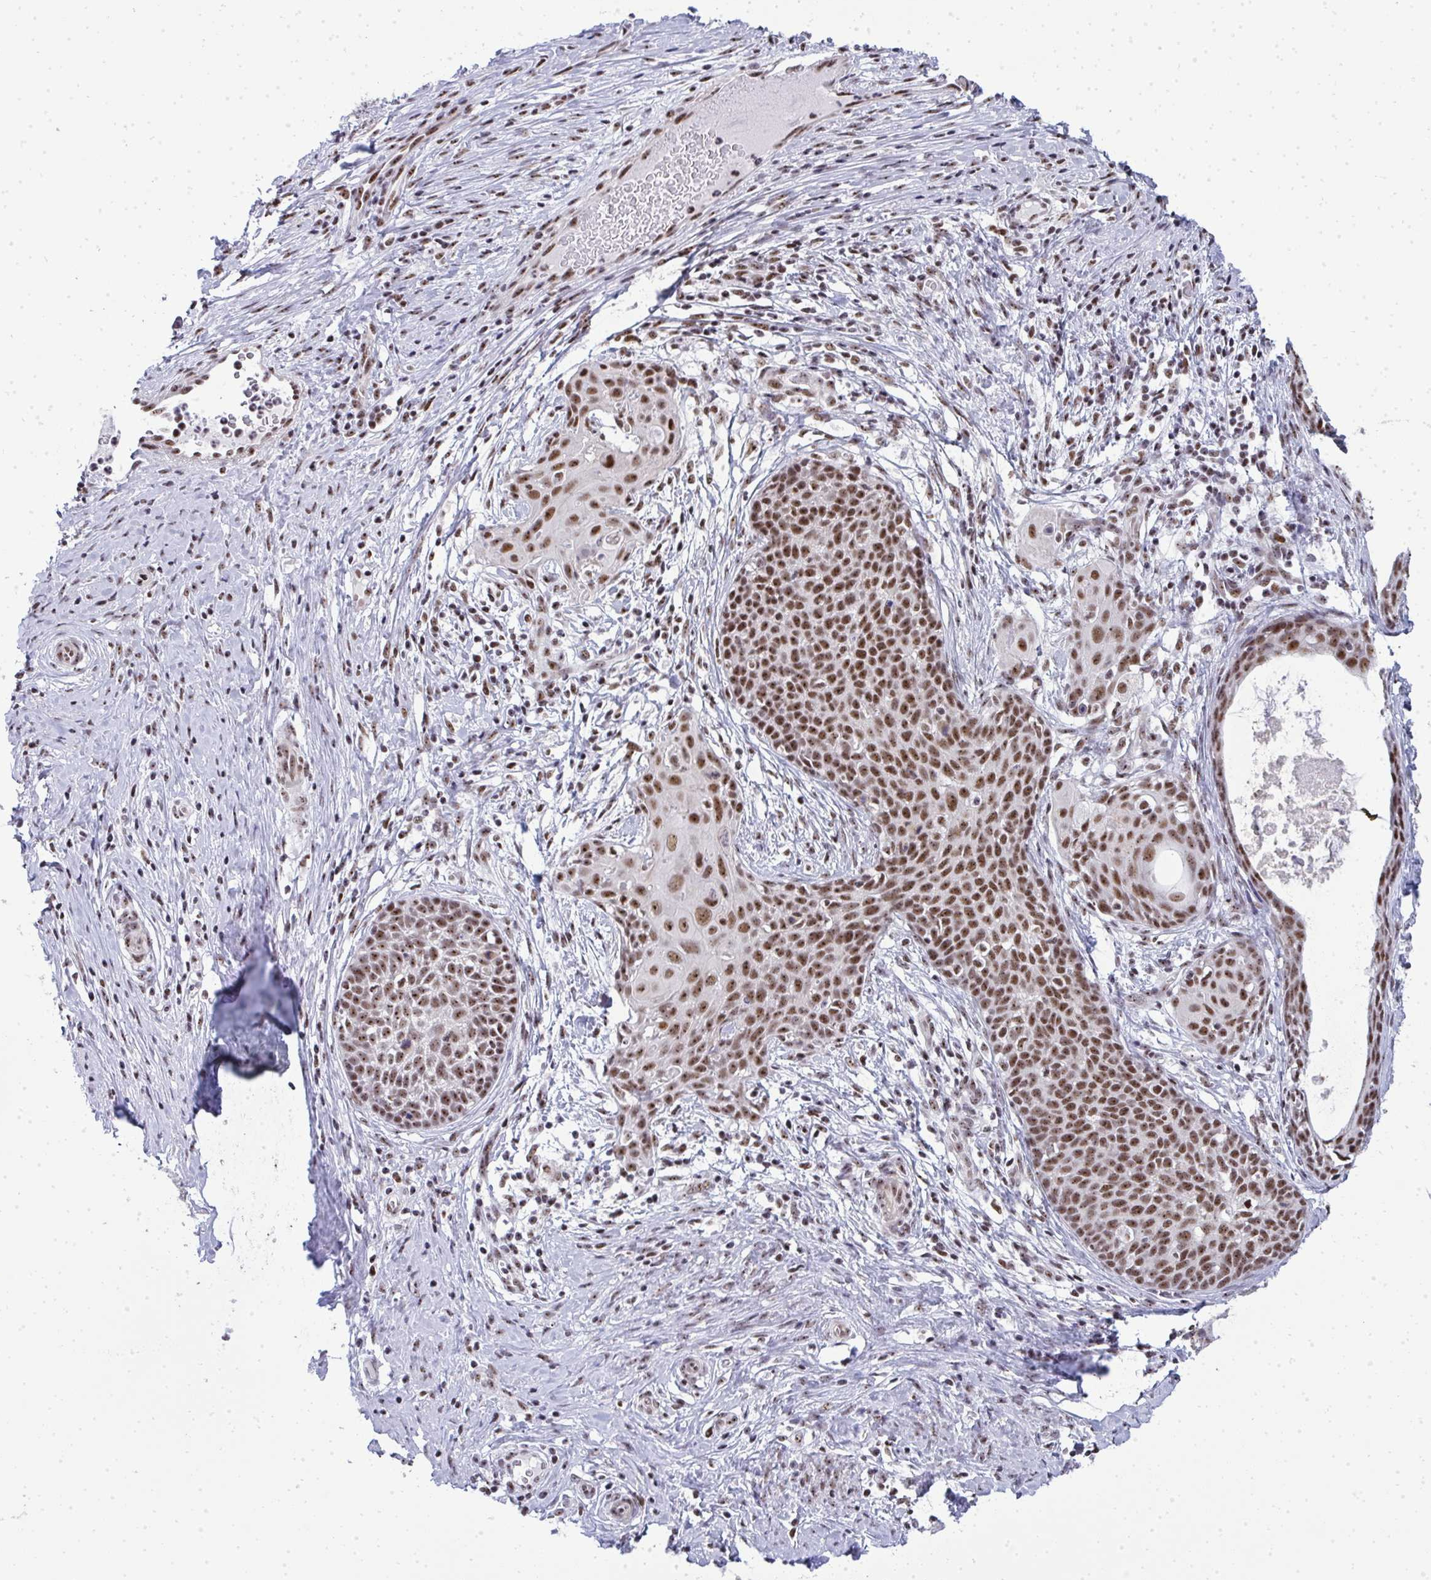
{"staining": {"intensity": "moderate", "quantity": ">75%", "location": "nuclear"}, "tissue": "cervical cancer", "cell_type": "Tumor cells", "image_type": "cancer", "snomed": [{"axis": "morphology", "description": "Squamous cell carcinoma, NOS"}, {"axis": "morphology", "description": "Adenocarcinoma, NOS"}, {"axis": "topography", "description": "Cervix"}], "caption": "This photomicrograph shows immunohistochemistry staining of cervical cancer (adenocarcinoma), with medium moderate nuclear positivity in about >75% of tumor cells.", "gene": "SIRT7", "patient": {"sex": "female", "age": 52}}